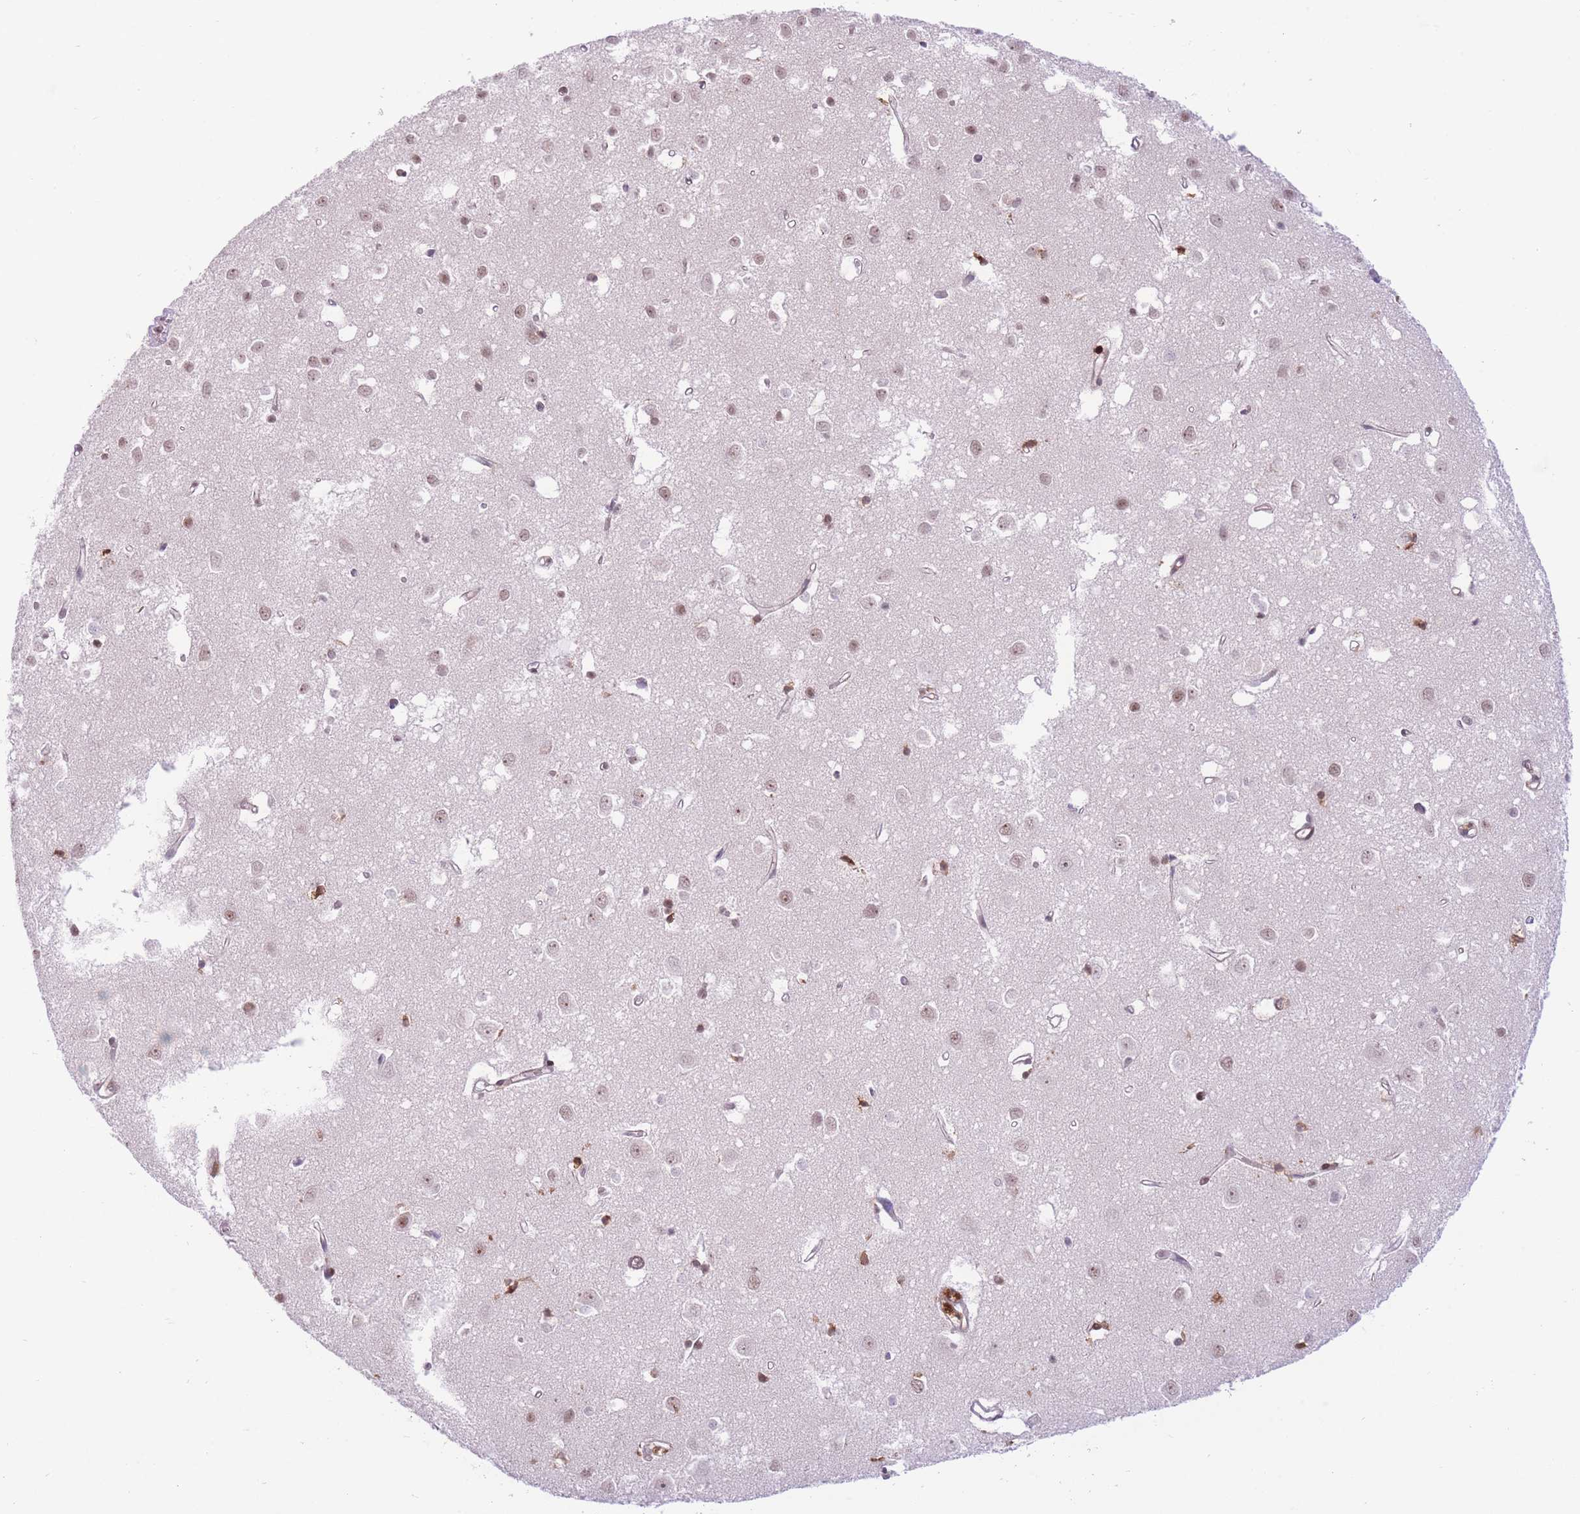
{"staining": {"intensity": "weak", "quantity": ">75%", "location": "nuclear"}, "tissue": "cerebral cortex", "cell_type": "Endothelial cells", "image_type": "normal", "snomed": [{"axis": "morphology", "description": "Normal tissue, NOS"}, {"axis": "topography", "description": "Cerebral cortex"}], "caption": "This is a histology image of IHC staining of unremarkable cerebral cortex, which shows weak positivity in the nuclear of endothelial cells.", "gene": "PCIF1", "patient": {"sex": "female", "age": 64}}